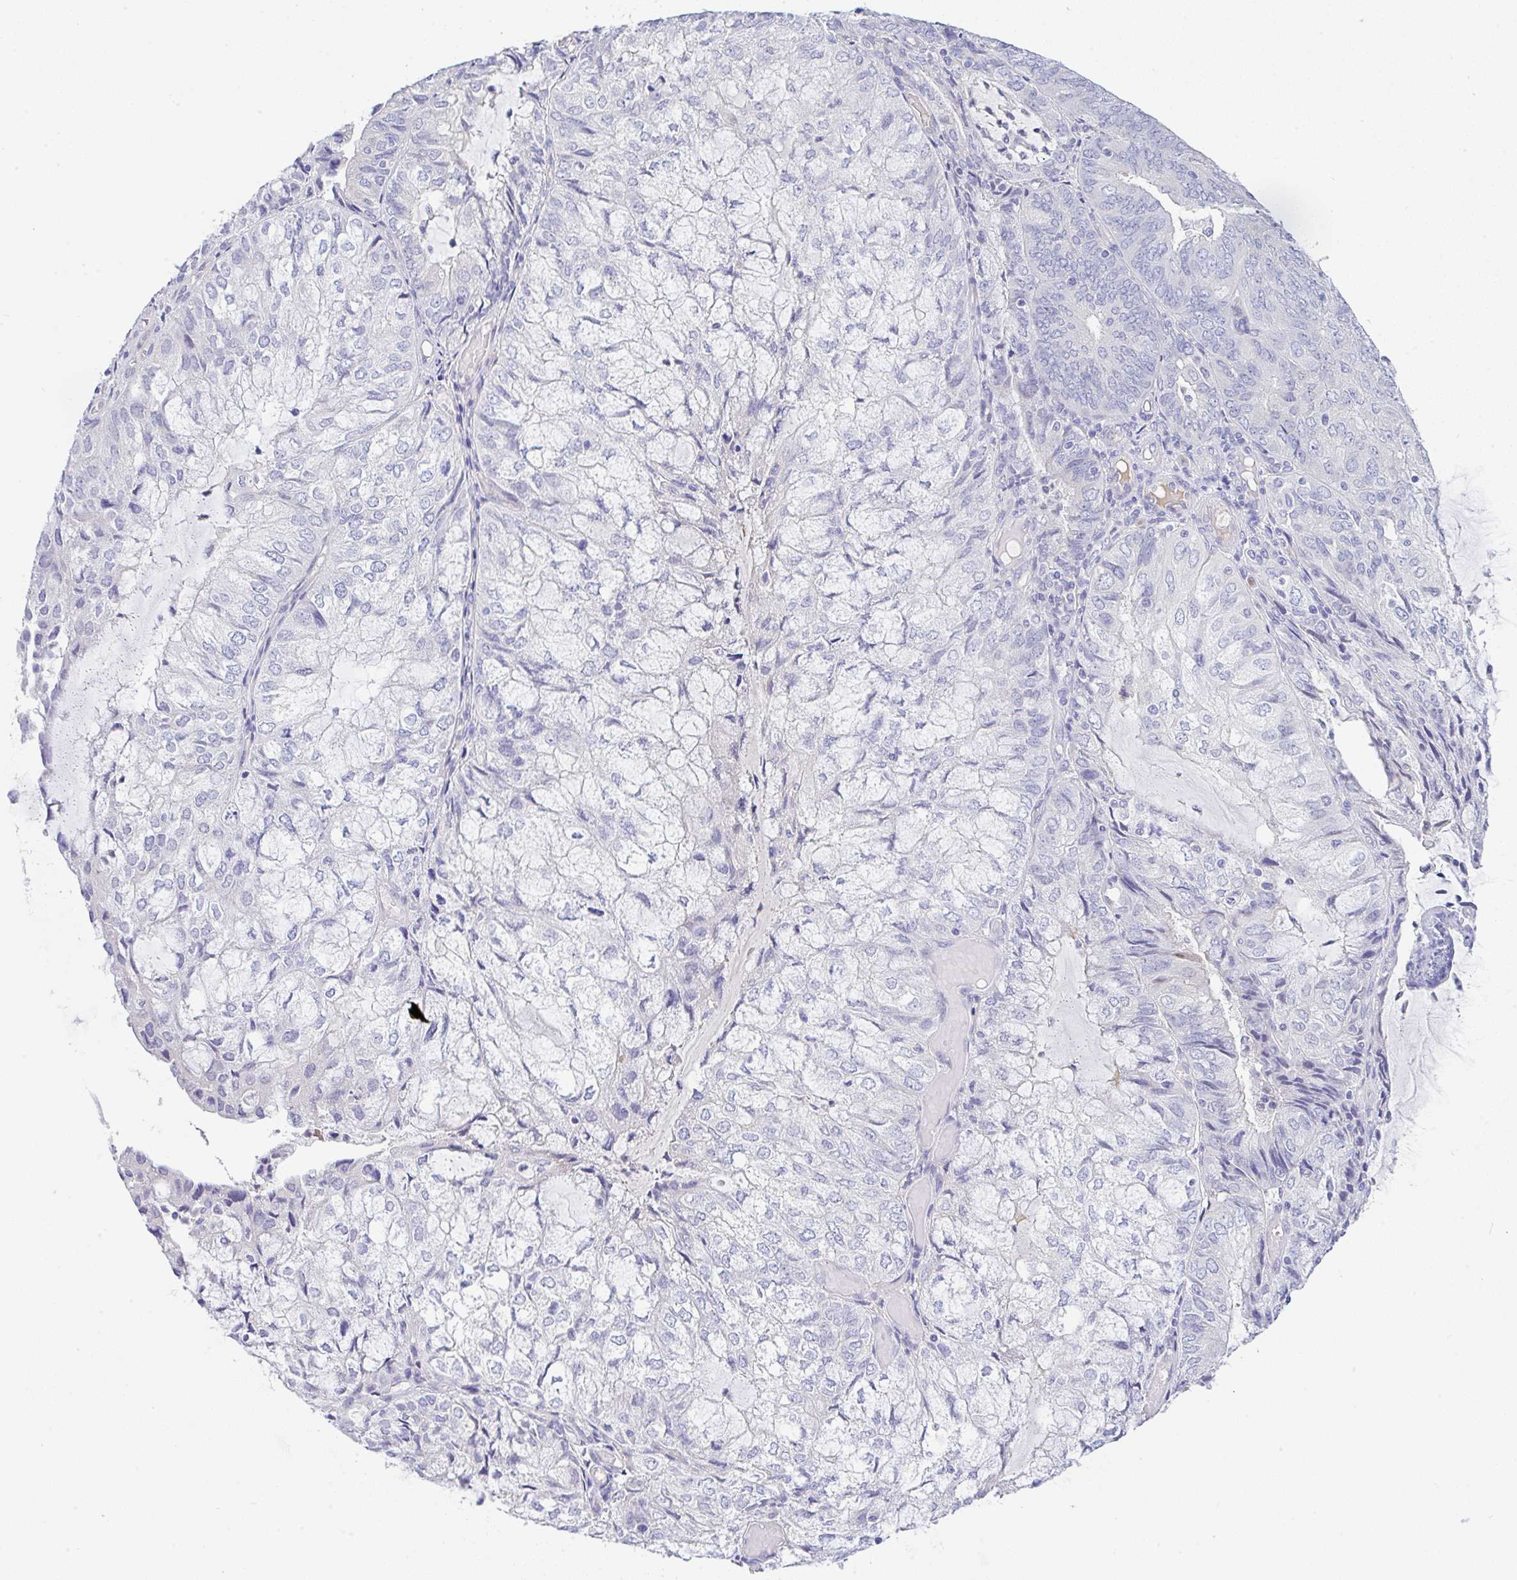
{"staining": {"intensity": "negative", "quantity": "none", "location": "none"}, "tissue": "endometrial cancer", "cell_type": "Tumor cells", "image_type": "cancer", "snomed": [{"axis": "morphology", "description": "Adenocarcinoma, NOS"}, {"axis": "topography", "description": "Endometrium"}], "caption": "This is an IHC micrograph of human endometrial adenocarcinoma. There is no staining in tumor cells.", "gene": "SERPINE3", "patient": {"sex": "female", "age": 81}}